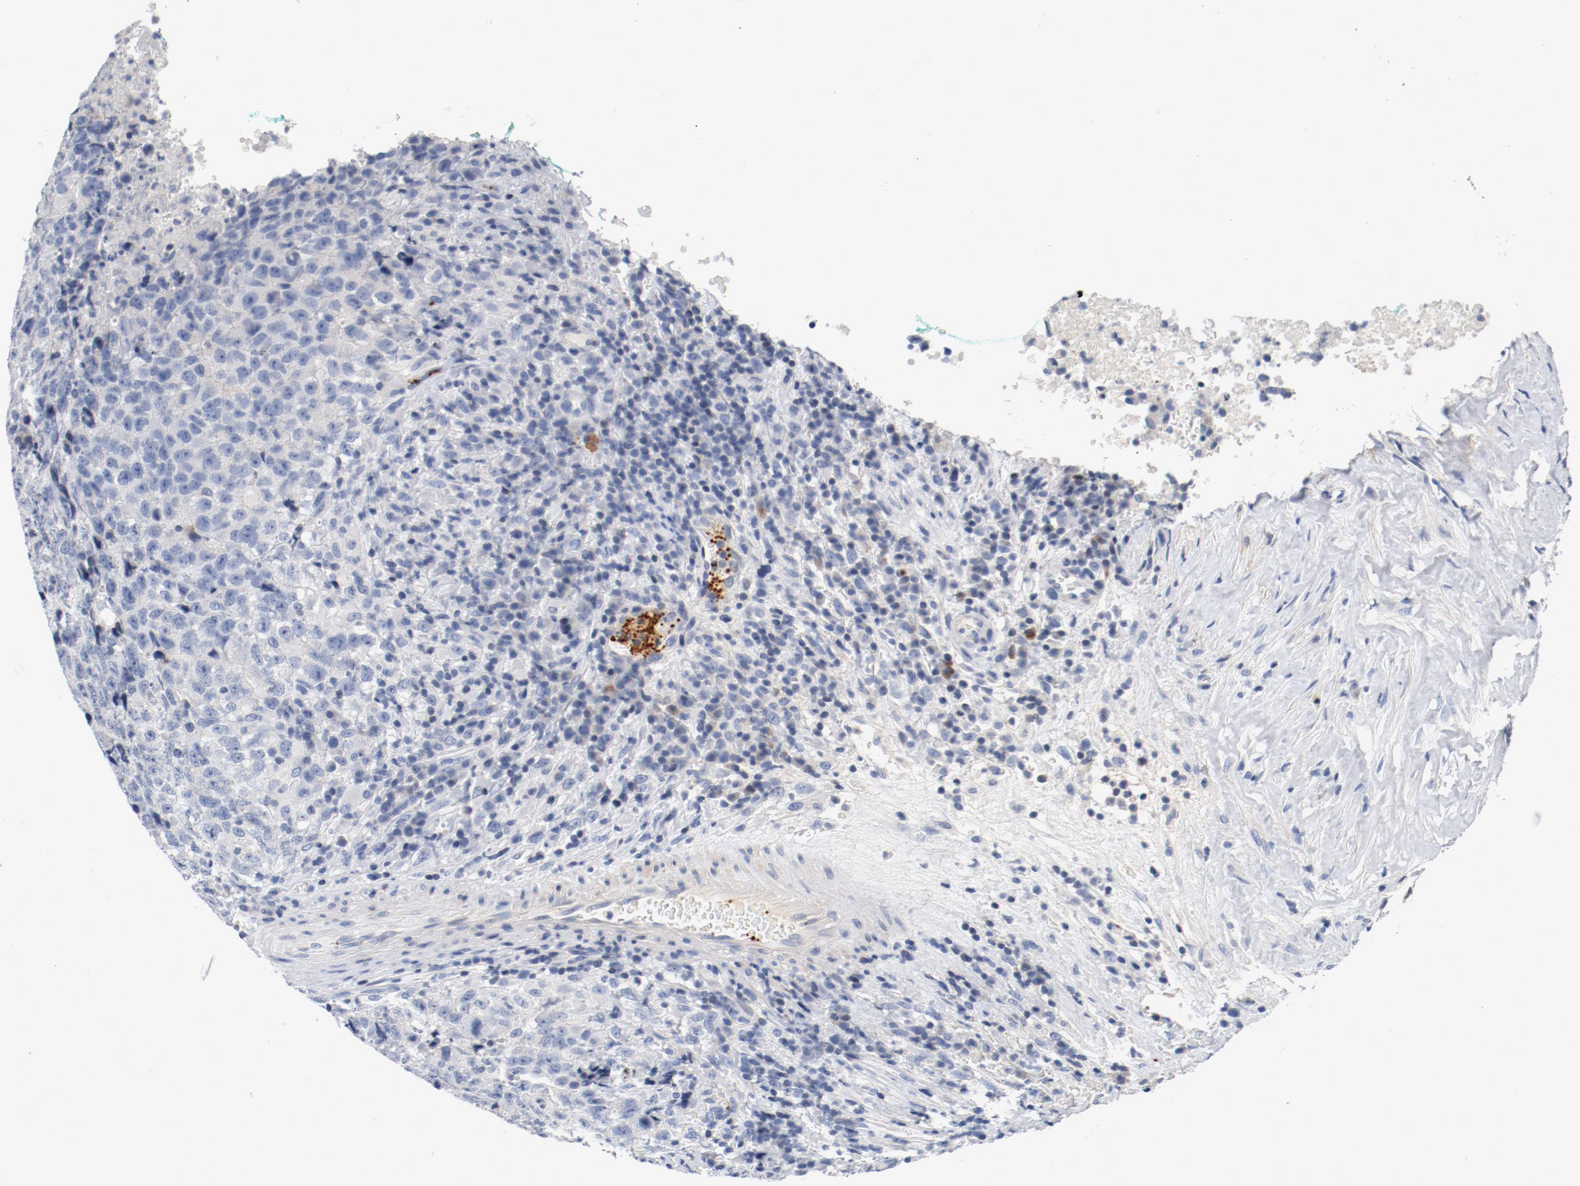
{"staining": {"intensity": "negative", "quantity": "none", "location": "none"}, "tissue": "testis cancer", "cell_type": "Tumor cells", "image_type": "cancer", "snomed": [{"axis": "morphology", "description": "Necrosis, NOS"}, {"axis": "morphology", "description": "Carcinoma, Embryonal, NOS"}, {"axis": "topography", "description": "Testis"}], "caption": "Tumor cells show no significant protein staining in testis embryonal carcinoma.", "gene": "PIM1", "patient": {"sex": "male", "age": 19}}